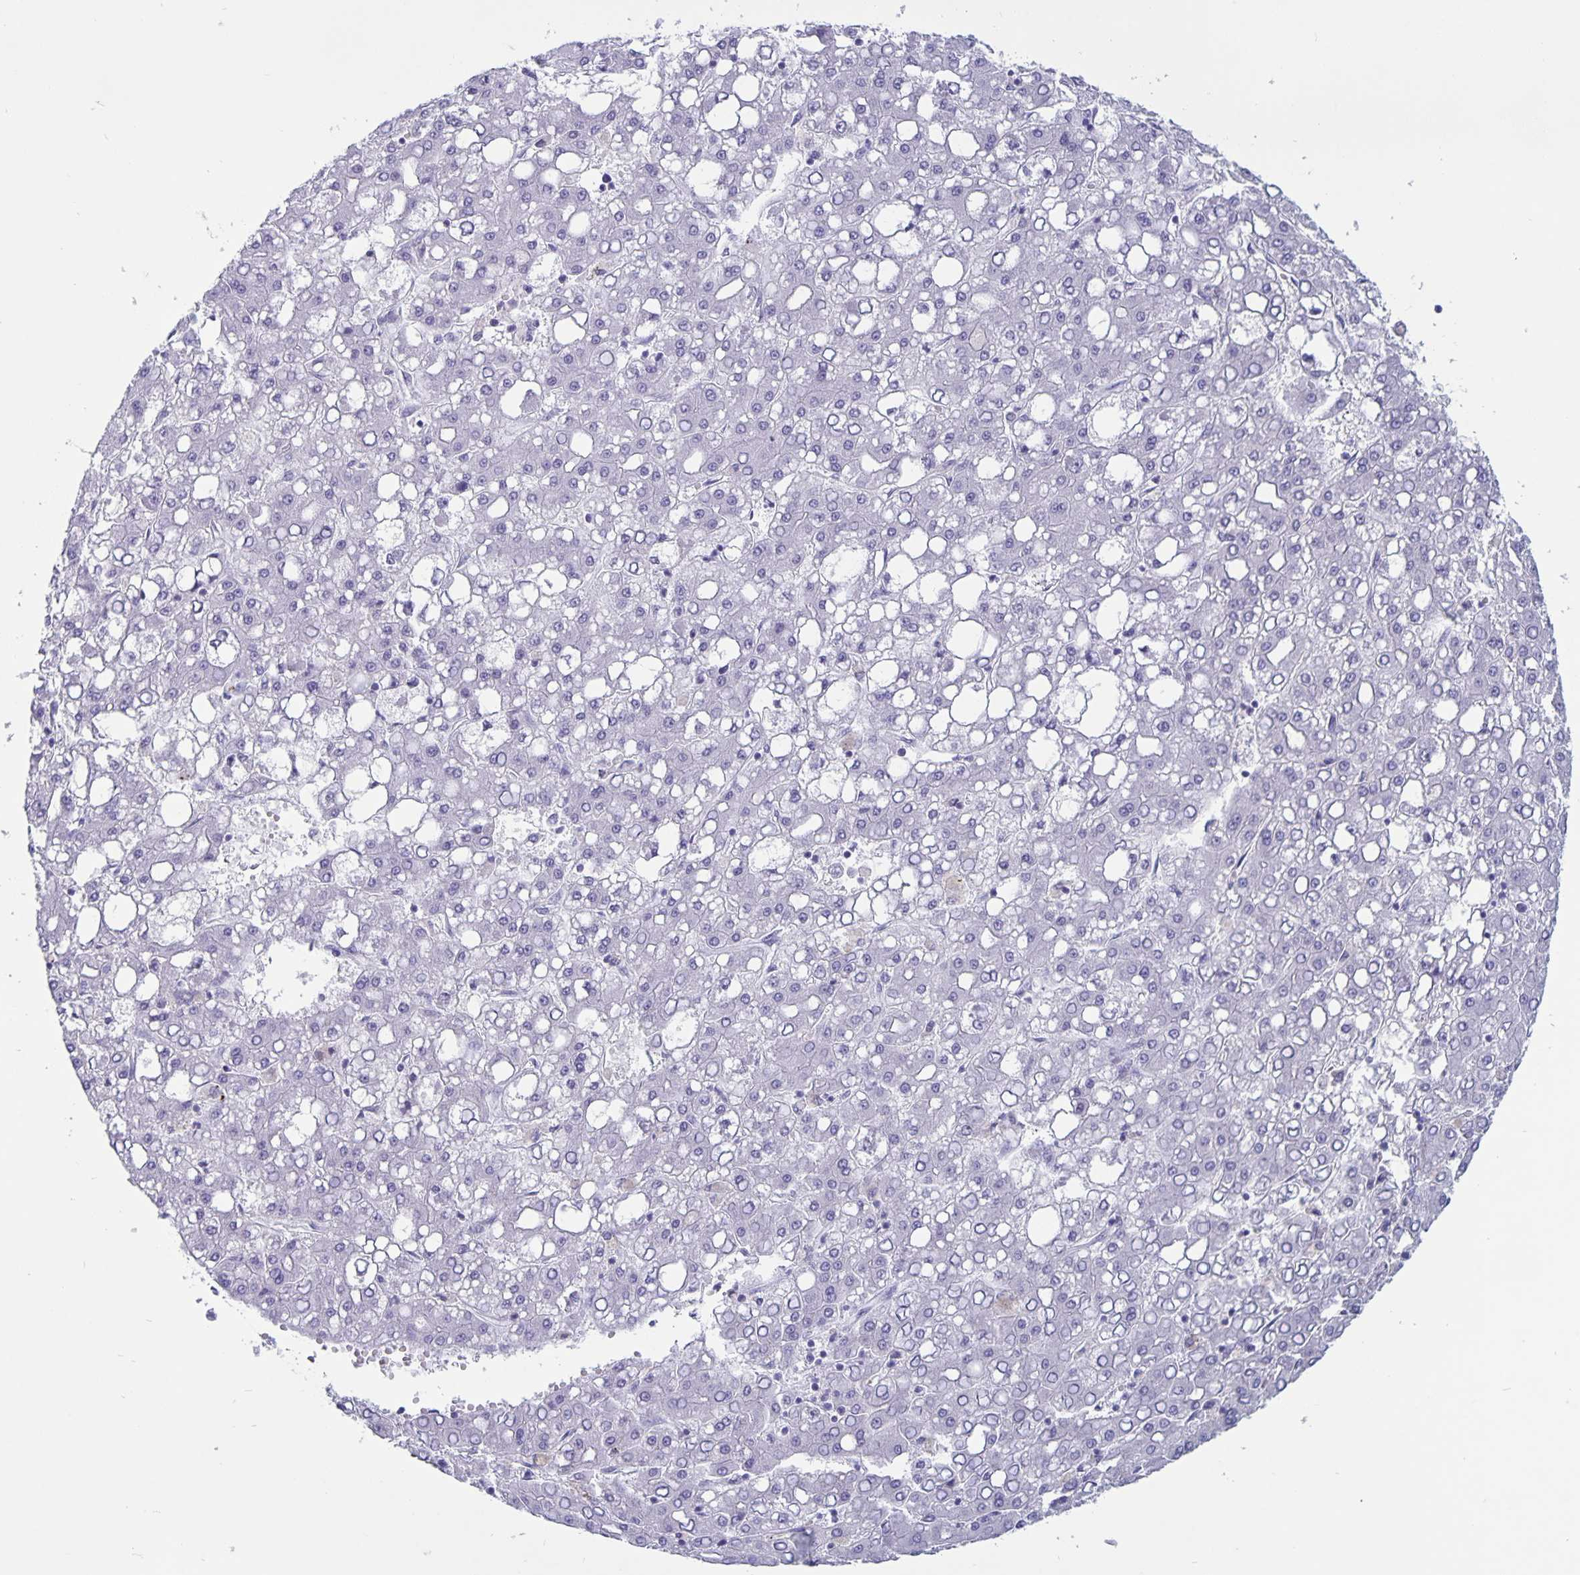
{"staining": {"intensity": "negative", "quantity": "none", "location": "none"}, "tissue": "liver cancer", "cell_type": "Tumor cells", "image_type": "cancer", "snomed": [{"axis": "morphology", "description": "Carcinoma, Hepatocellular, NOS"}, {"axis": "topography", "description": "Liver"}], "caption": "The photomicrograph demonstrates no staining of tumor cells in liver cancer. (DAB IHC, high magnification).", "gene": "BPIFA3", "patient": {"sex": "male", "age": 65}}